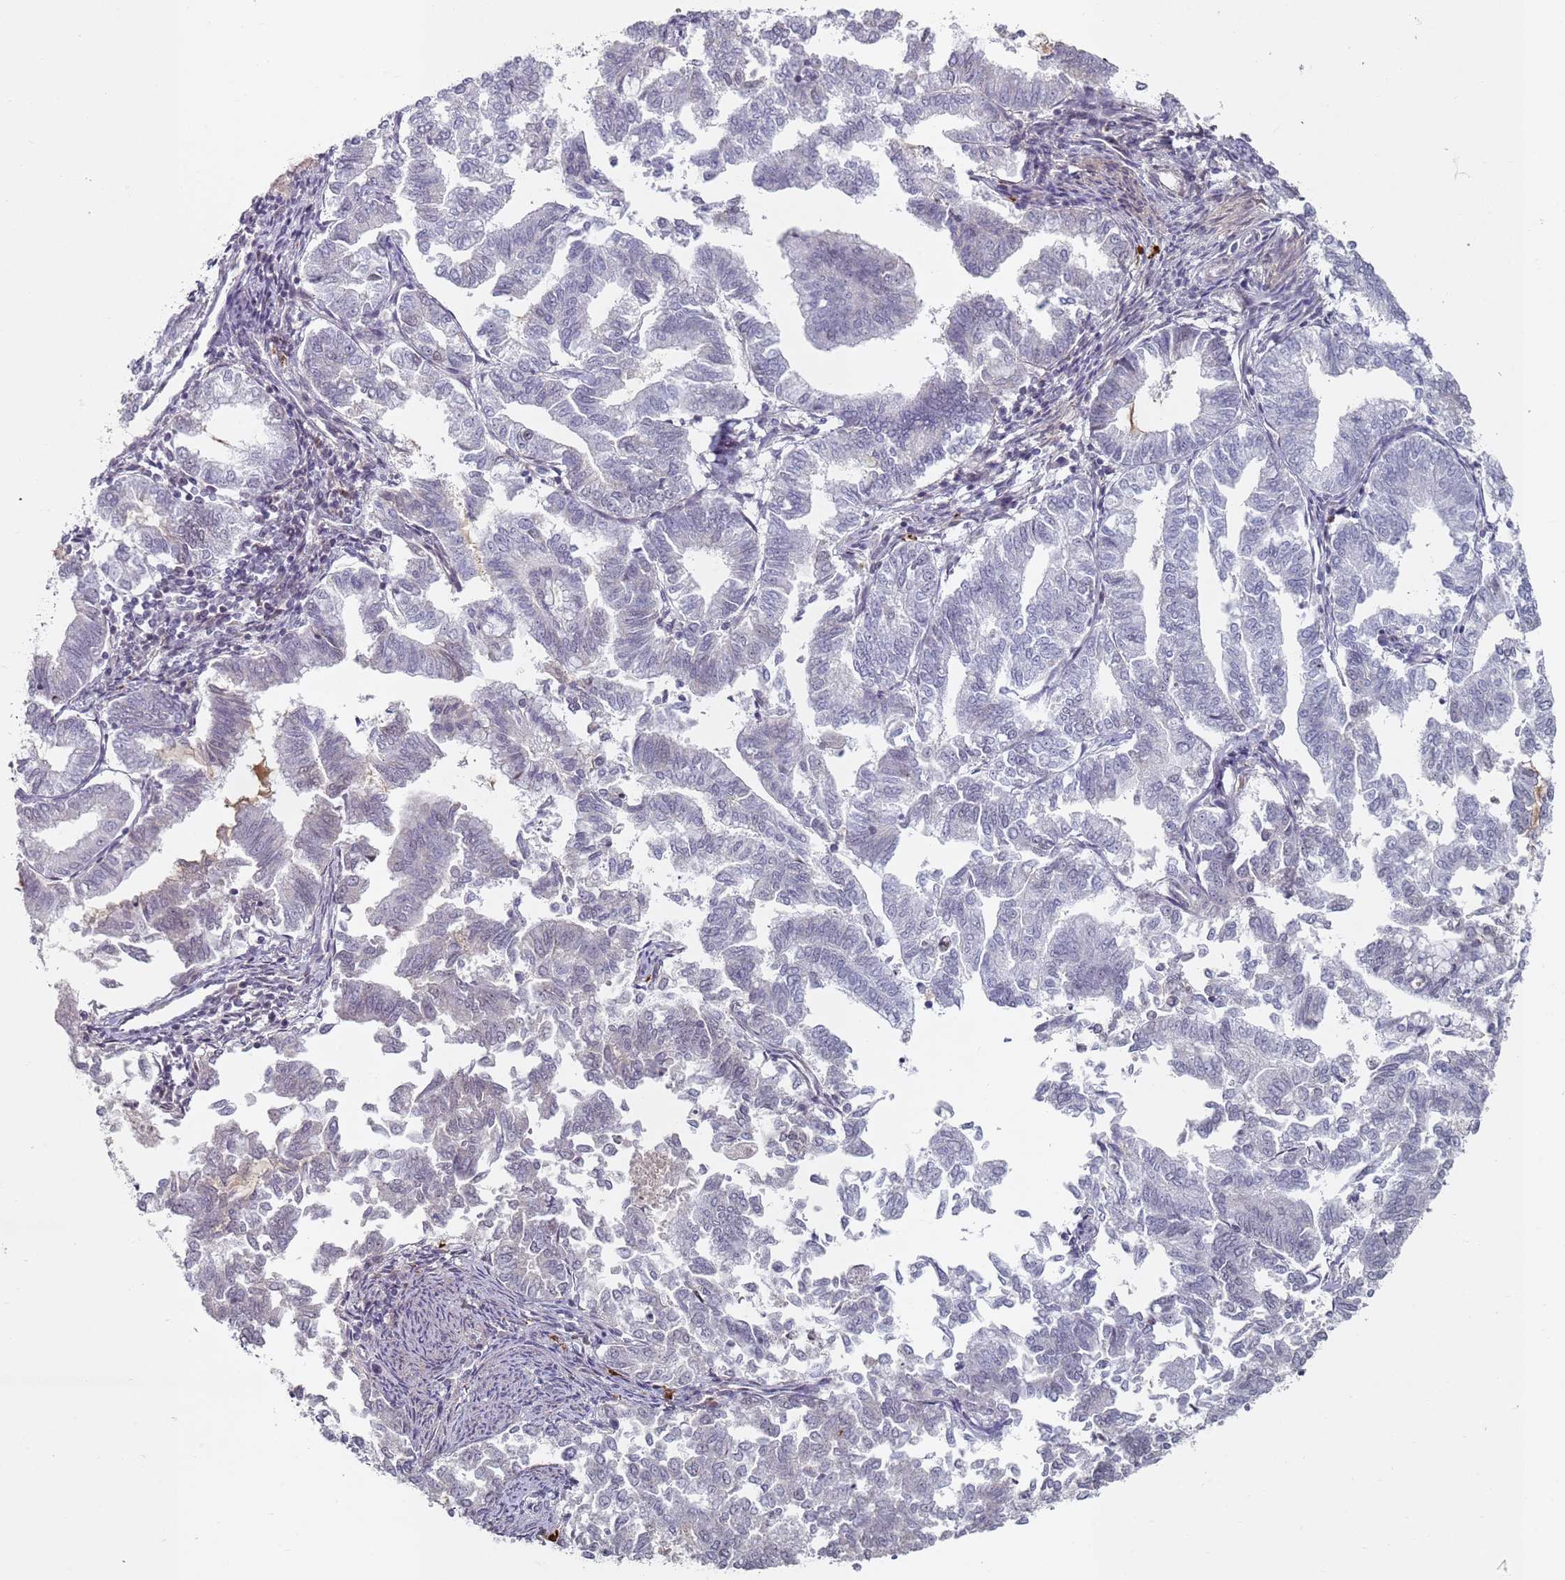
{"staining": {"intensity": "negative", "quantity": "none", "location": "none"}, "tissue": "endometrial cancer", "cell_type": "Tumor cells", "image_type": "cancer", "snomed": [{"axis": "morphology", "description": "Adenocarcinoma, NOS"}, {"axis": "topography", "description": "Endometrium"}], "caption": "The immunohistochemistry image has no significant staining in tumor cells of adenocarcinoma (endometrial) tissue.", "gene": "ATF6B", "patient": {"sex": "female", "age": 79}}